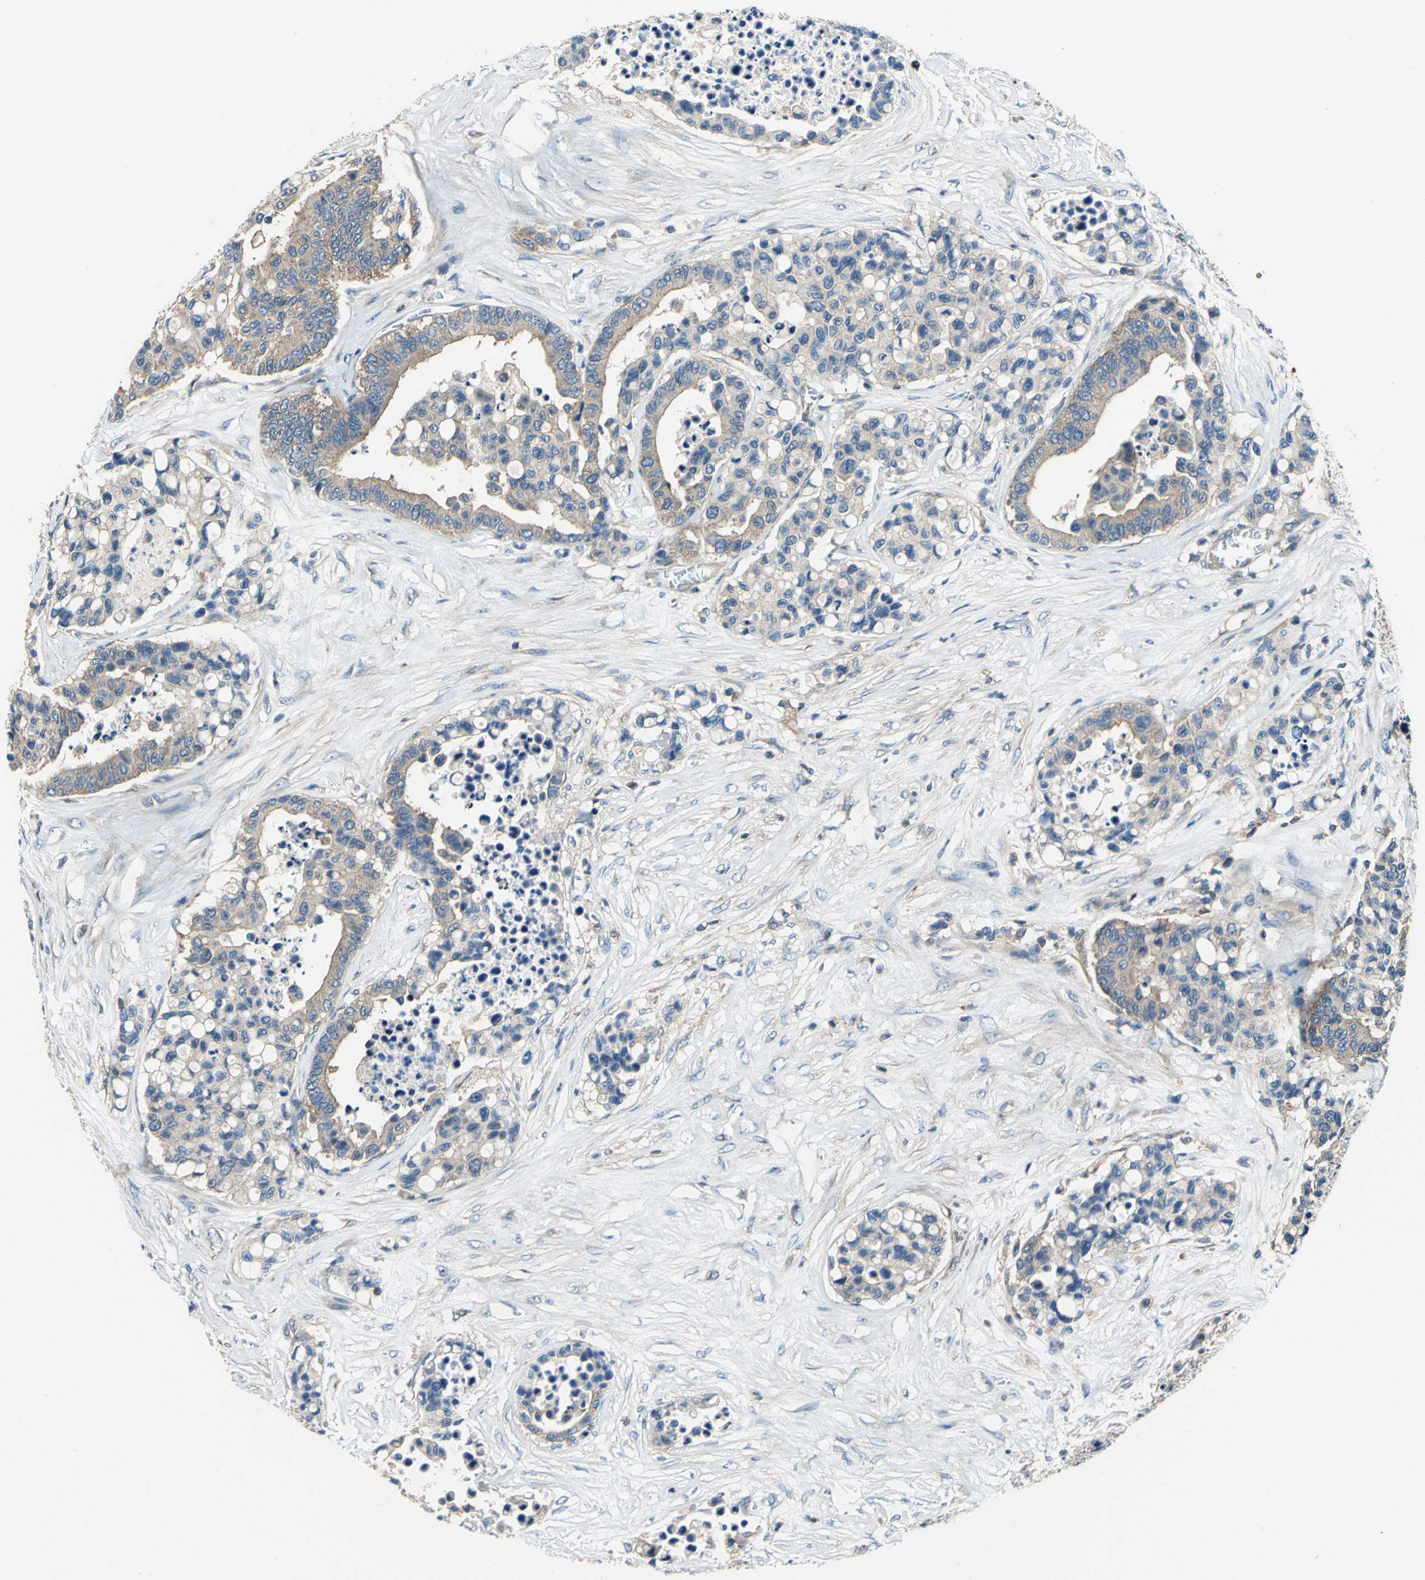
{"staining": {"intensity": "moderate", "quantity": ">75%", "location": "cytoplasmic/membranous"}, "tissue": "colorectal cancer", "cell_type": "Tumor cells", "image_type": "cancer", "snomed": [{"axis": "morphology", "description": "Adenocarcinoma, NOS"}, {"axis": "topography", "description": "Colon"}], "caption": "DAB (3,3'-diaminobenzidine) immunohistochemical staining of human adenocarcinoma (colorectal) reveals moderate cytoplasmic/membranous protein positivity in about >75% of tumor cells. (Brightfield microscopy of DAB IHC at high magnification).", "gene": "DDX3Y", "patient": {"sex": "male", "age": 82}}